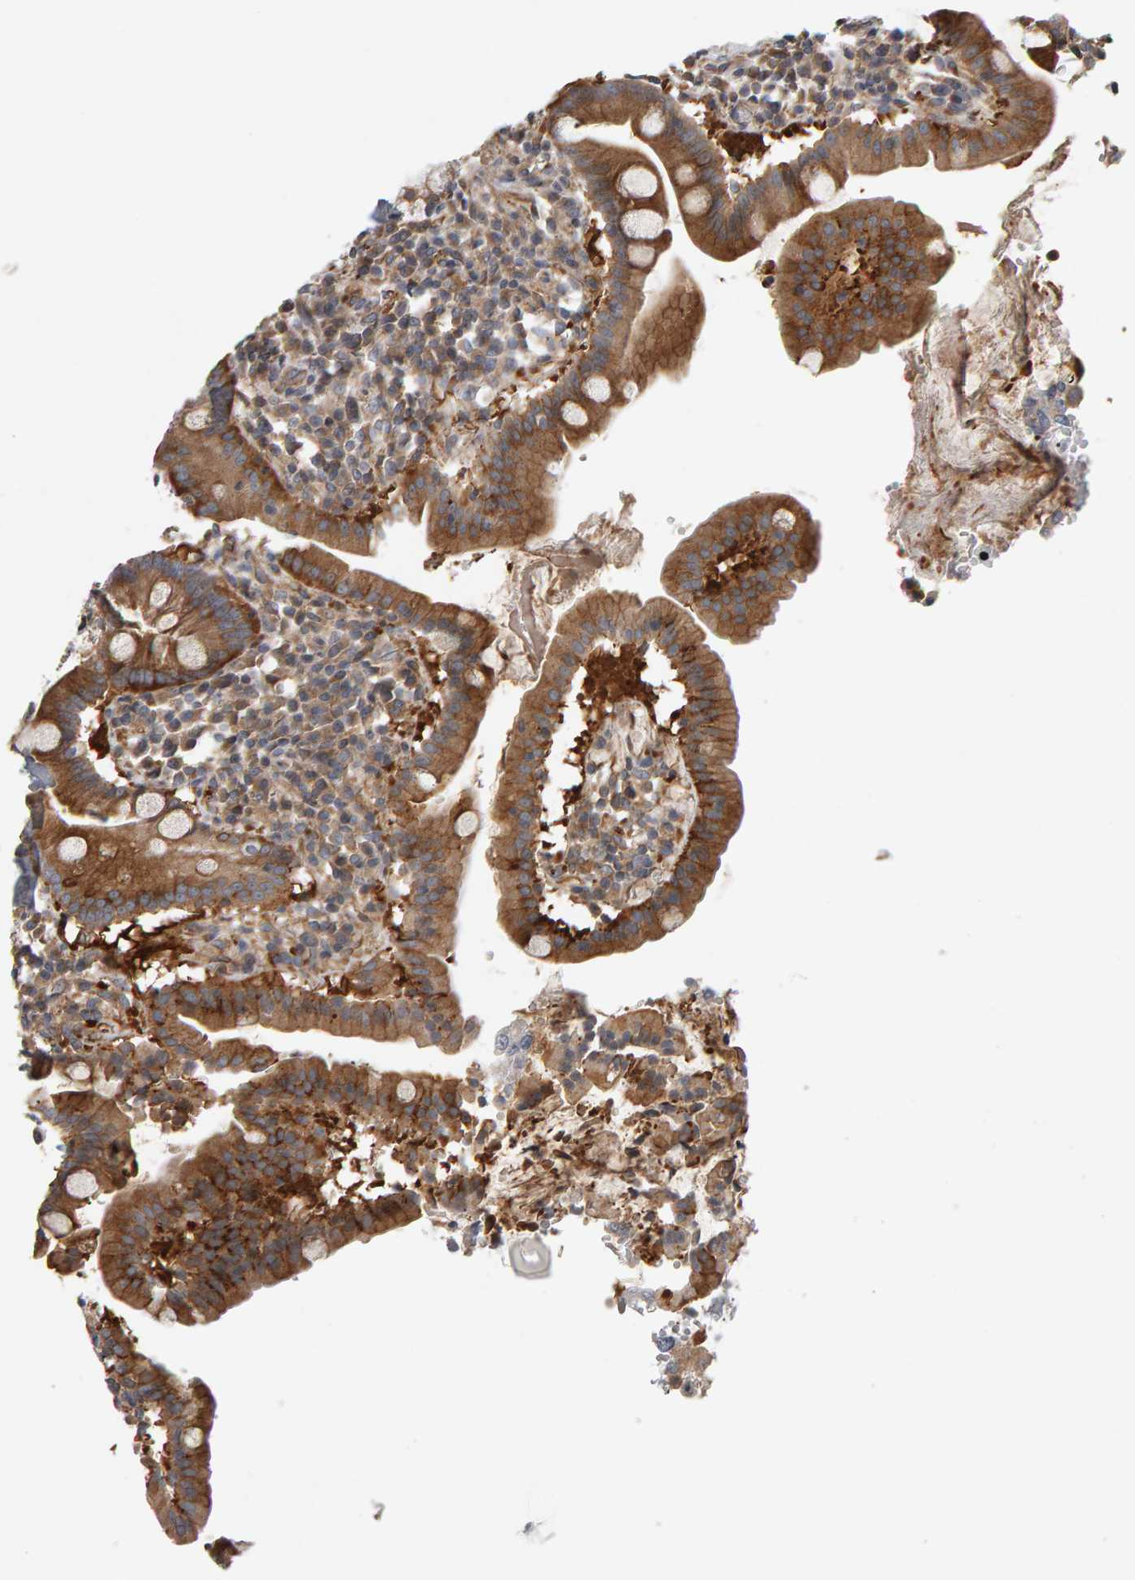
{"staining": {"intensity": "strong", "quantity": ">75%", "location": "cytoplasmic/membranous"}, "tissue": "duodenum", "cell_type": "Glandular cells", "image_type": "normal", "snomed": [{"axis": "morphology", "description": "Normal tissue, NOS"}, {"axis": "topography", "description": "Duodenum"}], "caption": "The histopathology image reveals immunohistochemical staining of benign duodenum. There is strong cytoplasmic/membranous expression is seen in about >75% of glandular cells. (Stains: DAB in brown, nuclei in blue, Microscopy: brightfield microscopy at high magnification).", "gene": "C9orf72", "patient": {"sex": "male", "age": 50}}